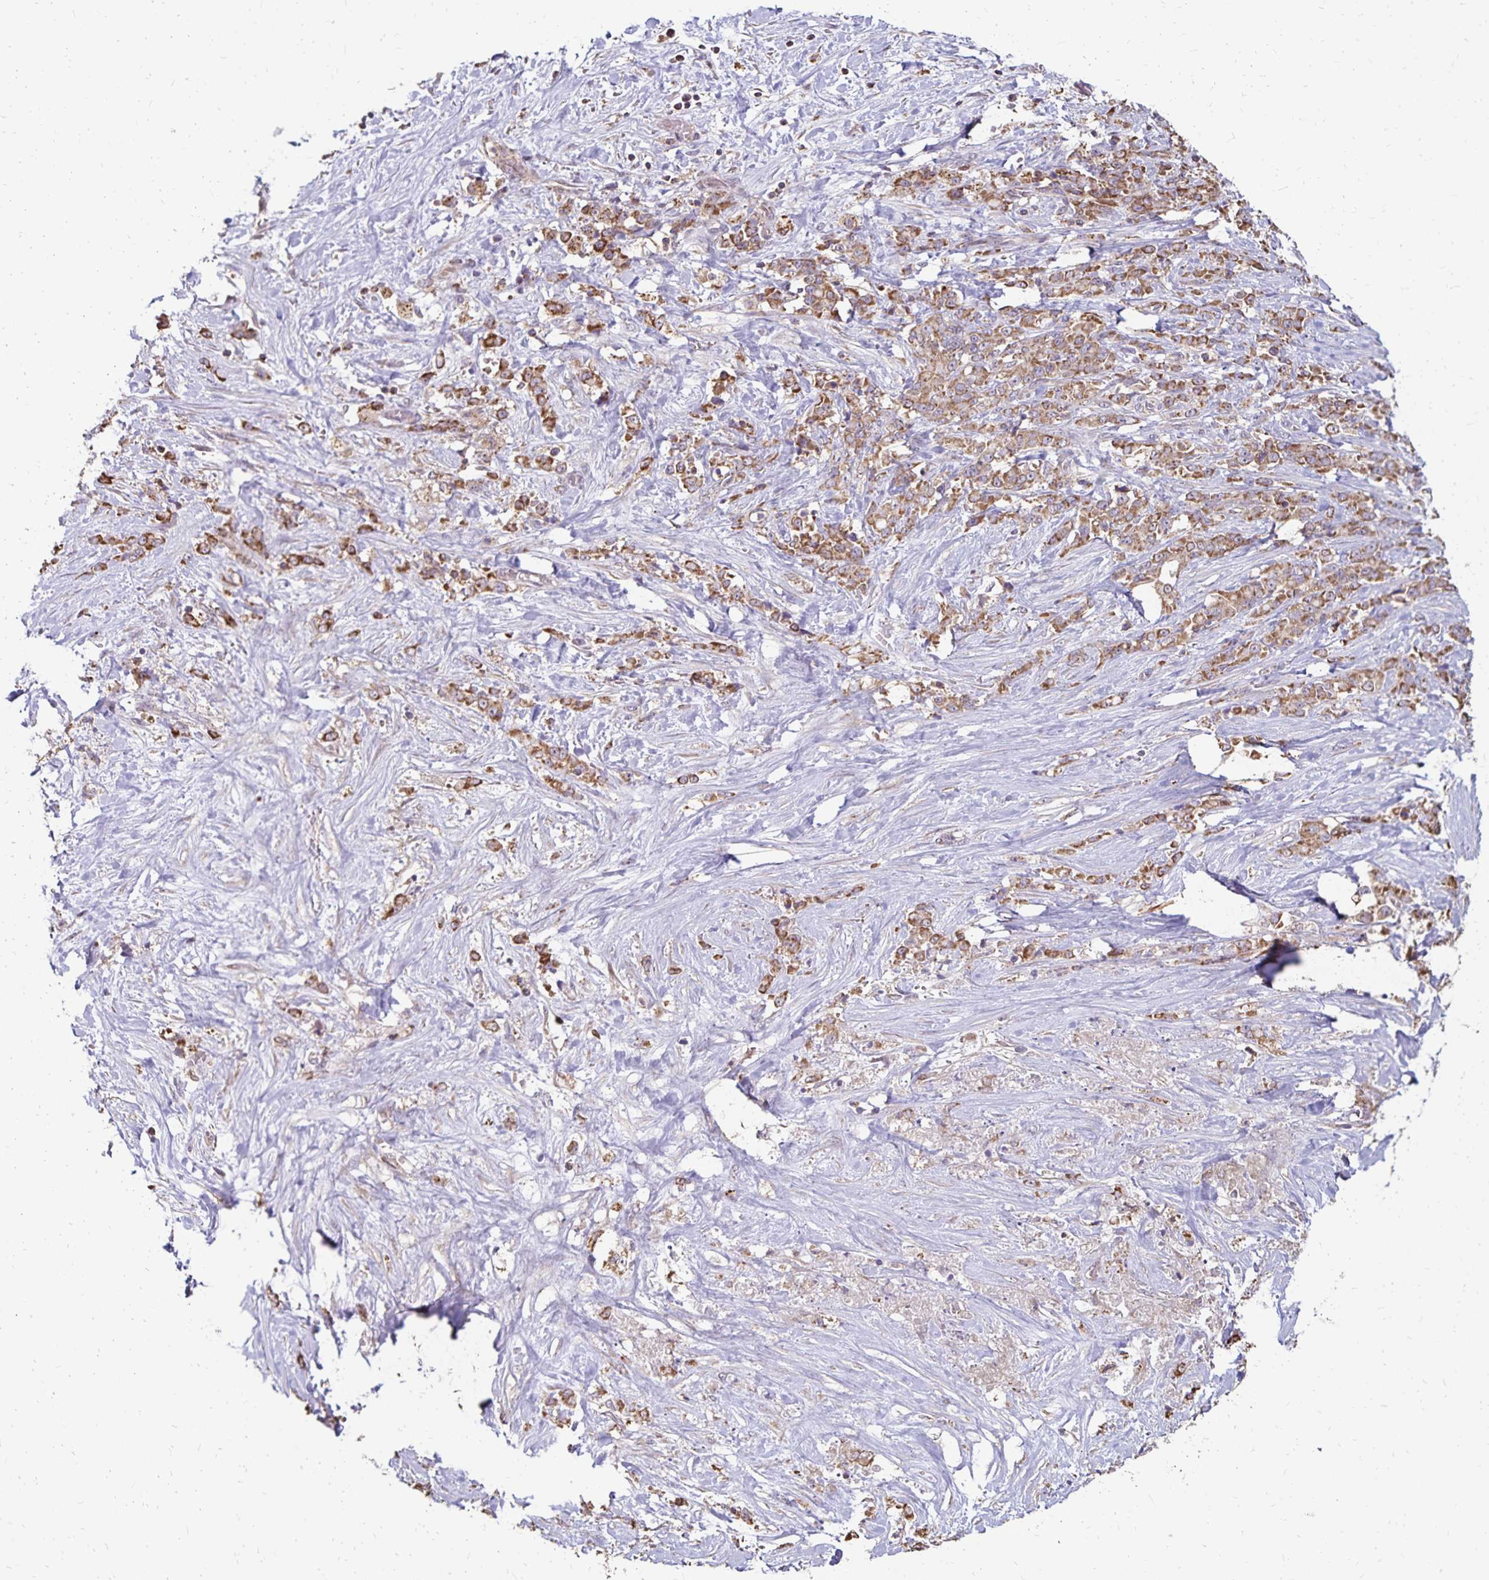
{"staining": {"intensity": "moderate", "quantity": ">75%", "location": "cytoplasmic/membranous"}, "tissue": "stomach cancer", "cell_type": "Tumor cells", "image_type": "cancer", "snomed": [{"axis": "morphology", "description": "Adenocarcinoma, NOS"}, {"axis": "topography", "description": "Stomach"}], "caption": "Tumor cells show medium levels of moderate cytoplasmic/membranous expression in about >75% of cells in adenocarcinoma (stomach). Using DAB (brown) and hematoxylin (blue) stains, captured at high magnification using brightfield microscopy.", "gene": "EMC10", "patient": {"sex": "female", "age": 76}}